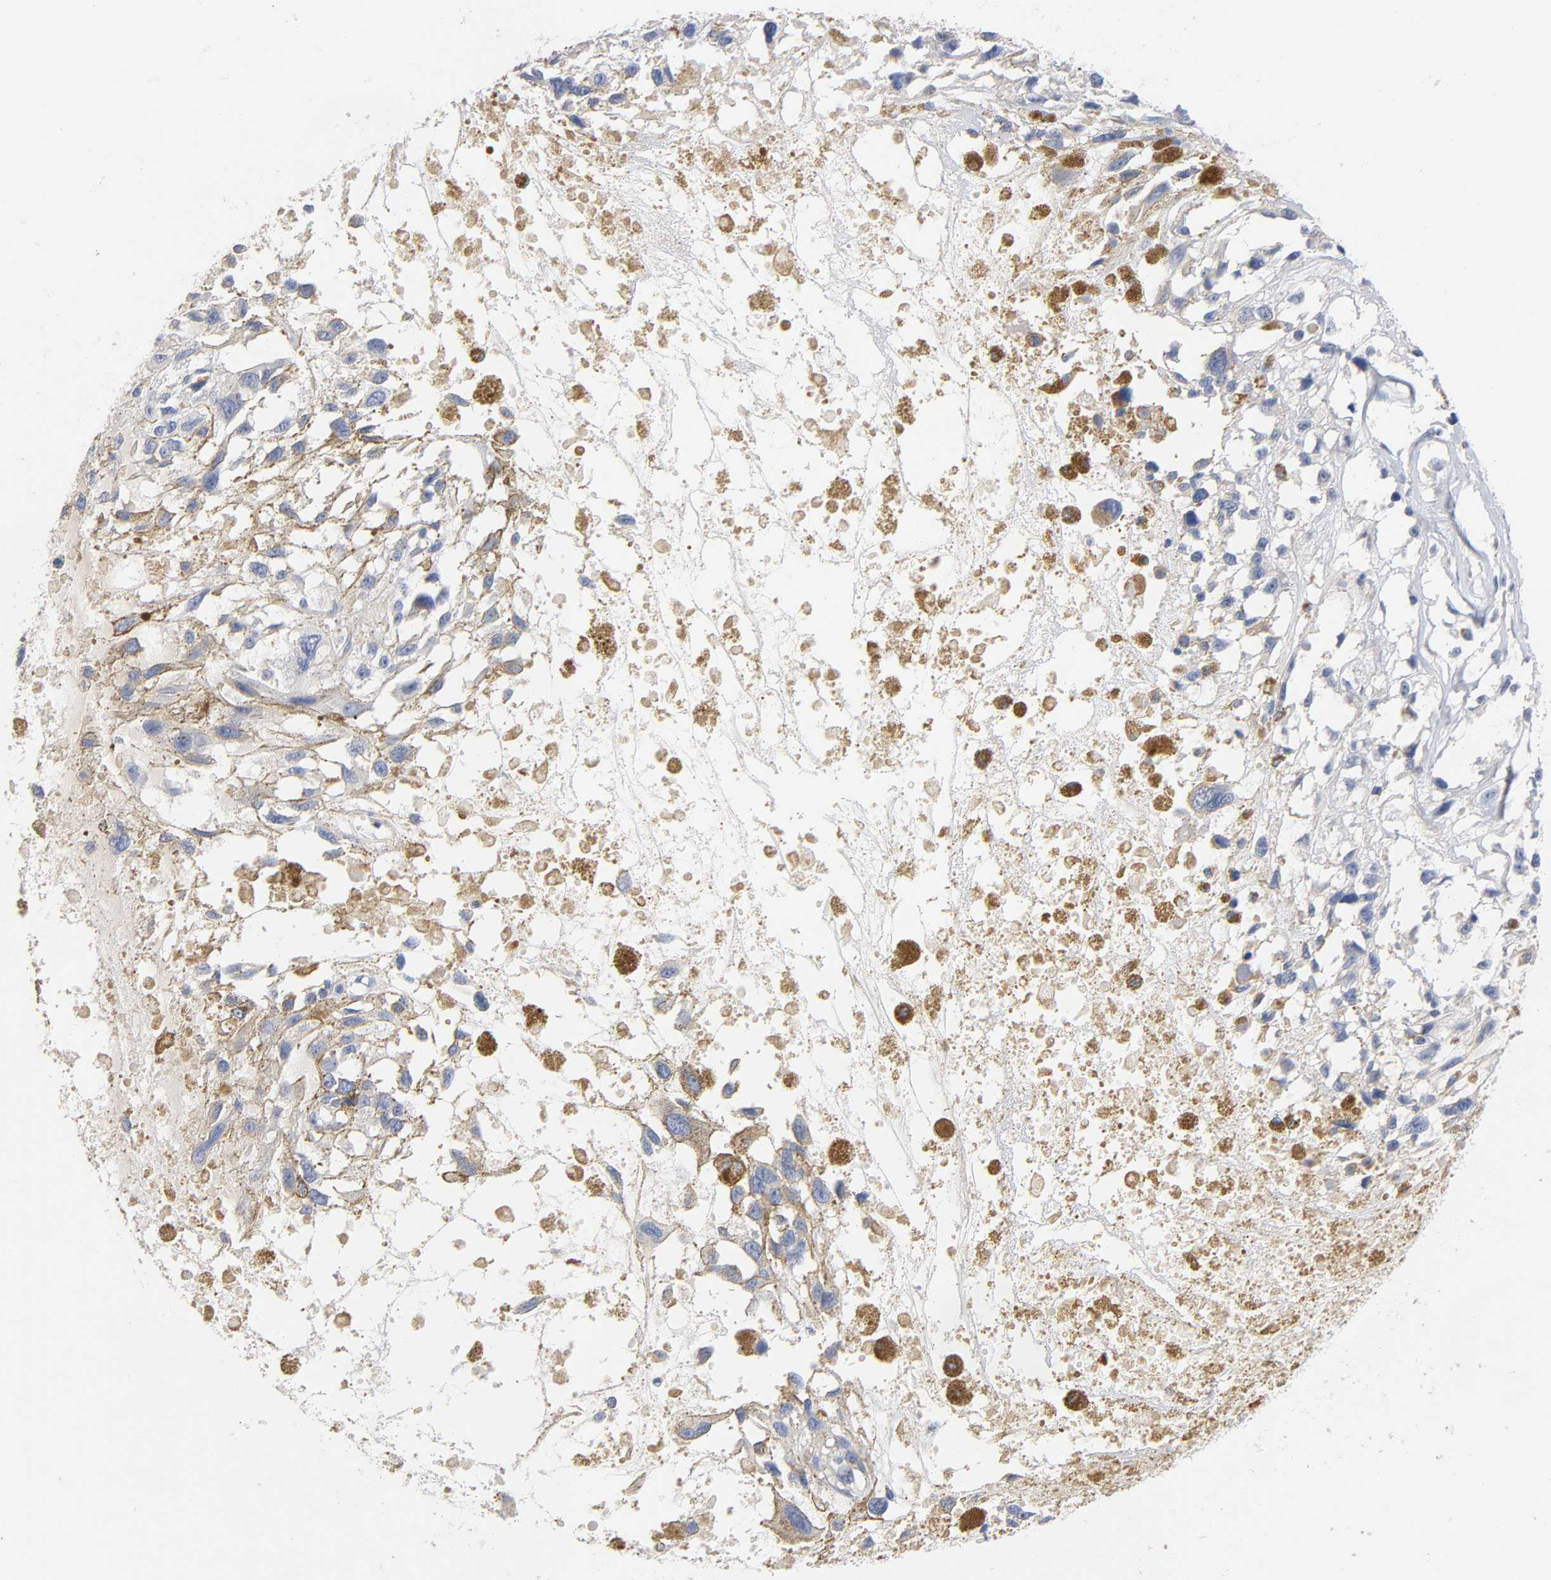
{"staining": {"intensity": "negative", "quantity": "none", "location": "none"}, "tissue": "melanoma", "cell_type": "Tumor cells", "image_type": "cancer", "snomed": [{"axis": "morphology", "description": "Malignant melanoma, Metastatic site"}, {"axis": "topography", "description": "Lymph node"}], "caption": "Micrograph shows no protein staining in tumor cells of malignant melanoma (metastatic site) tissue.", "gene": "ZCCHC13", "patient": {"sex": "male", "age": 59}}